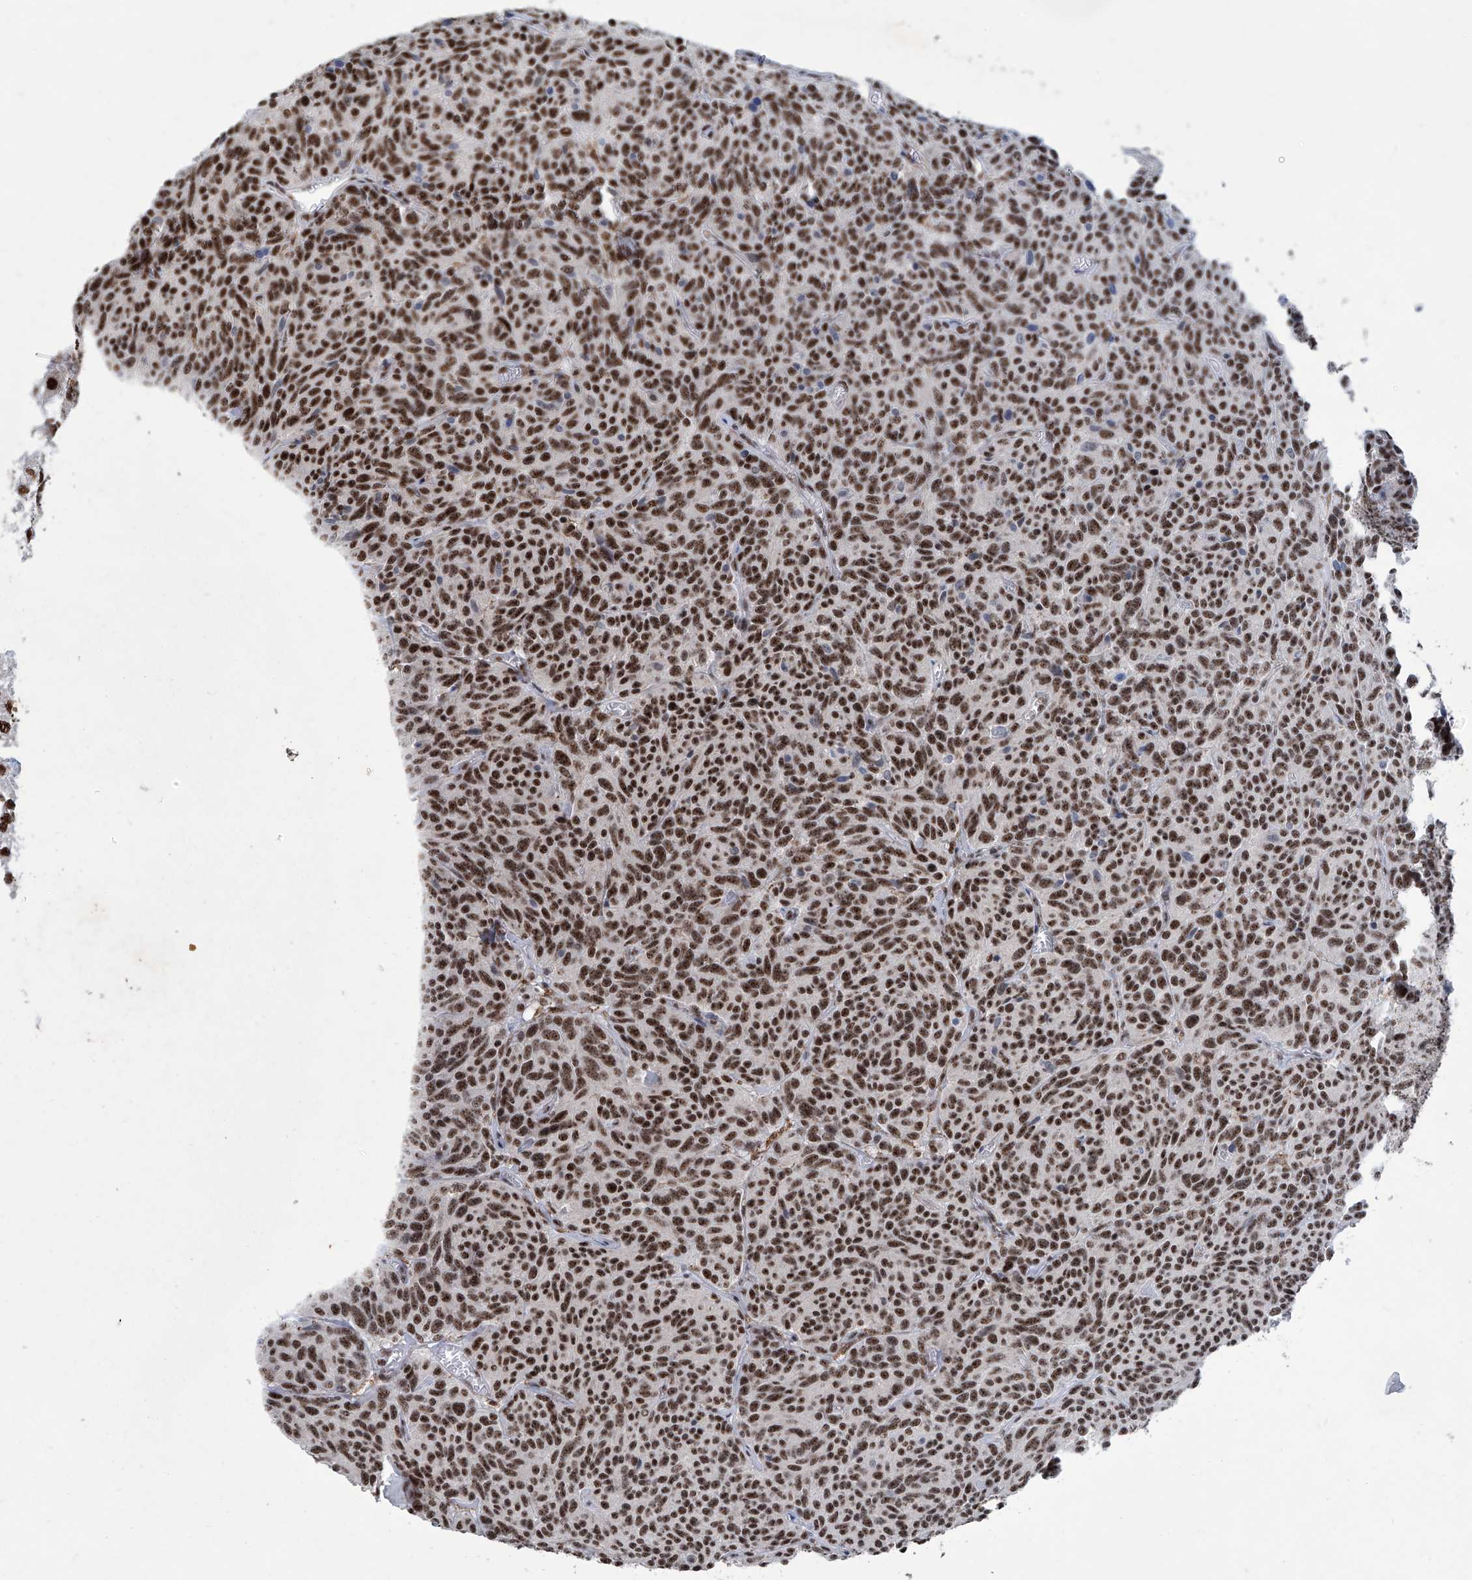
{"staining": {"intensity": "strong", "quantity": ">75%", "location": "nuclear"}, "tissue": "carcinoid", "cell_type": "Tumor cells", "image_type": "cancer", "snomed": [{"axis": "morphology", "description": "Carcinoid, malignant, NOS"}, {"axis": "topography", "description": "Lung"}], "caption": "Human malignant carcinoid stained with a protein marker displays strong staining in tumor cells.", "gene": "FBXL4", "patient": {"sex": "female", "age": 46}}